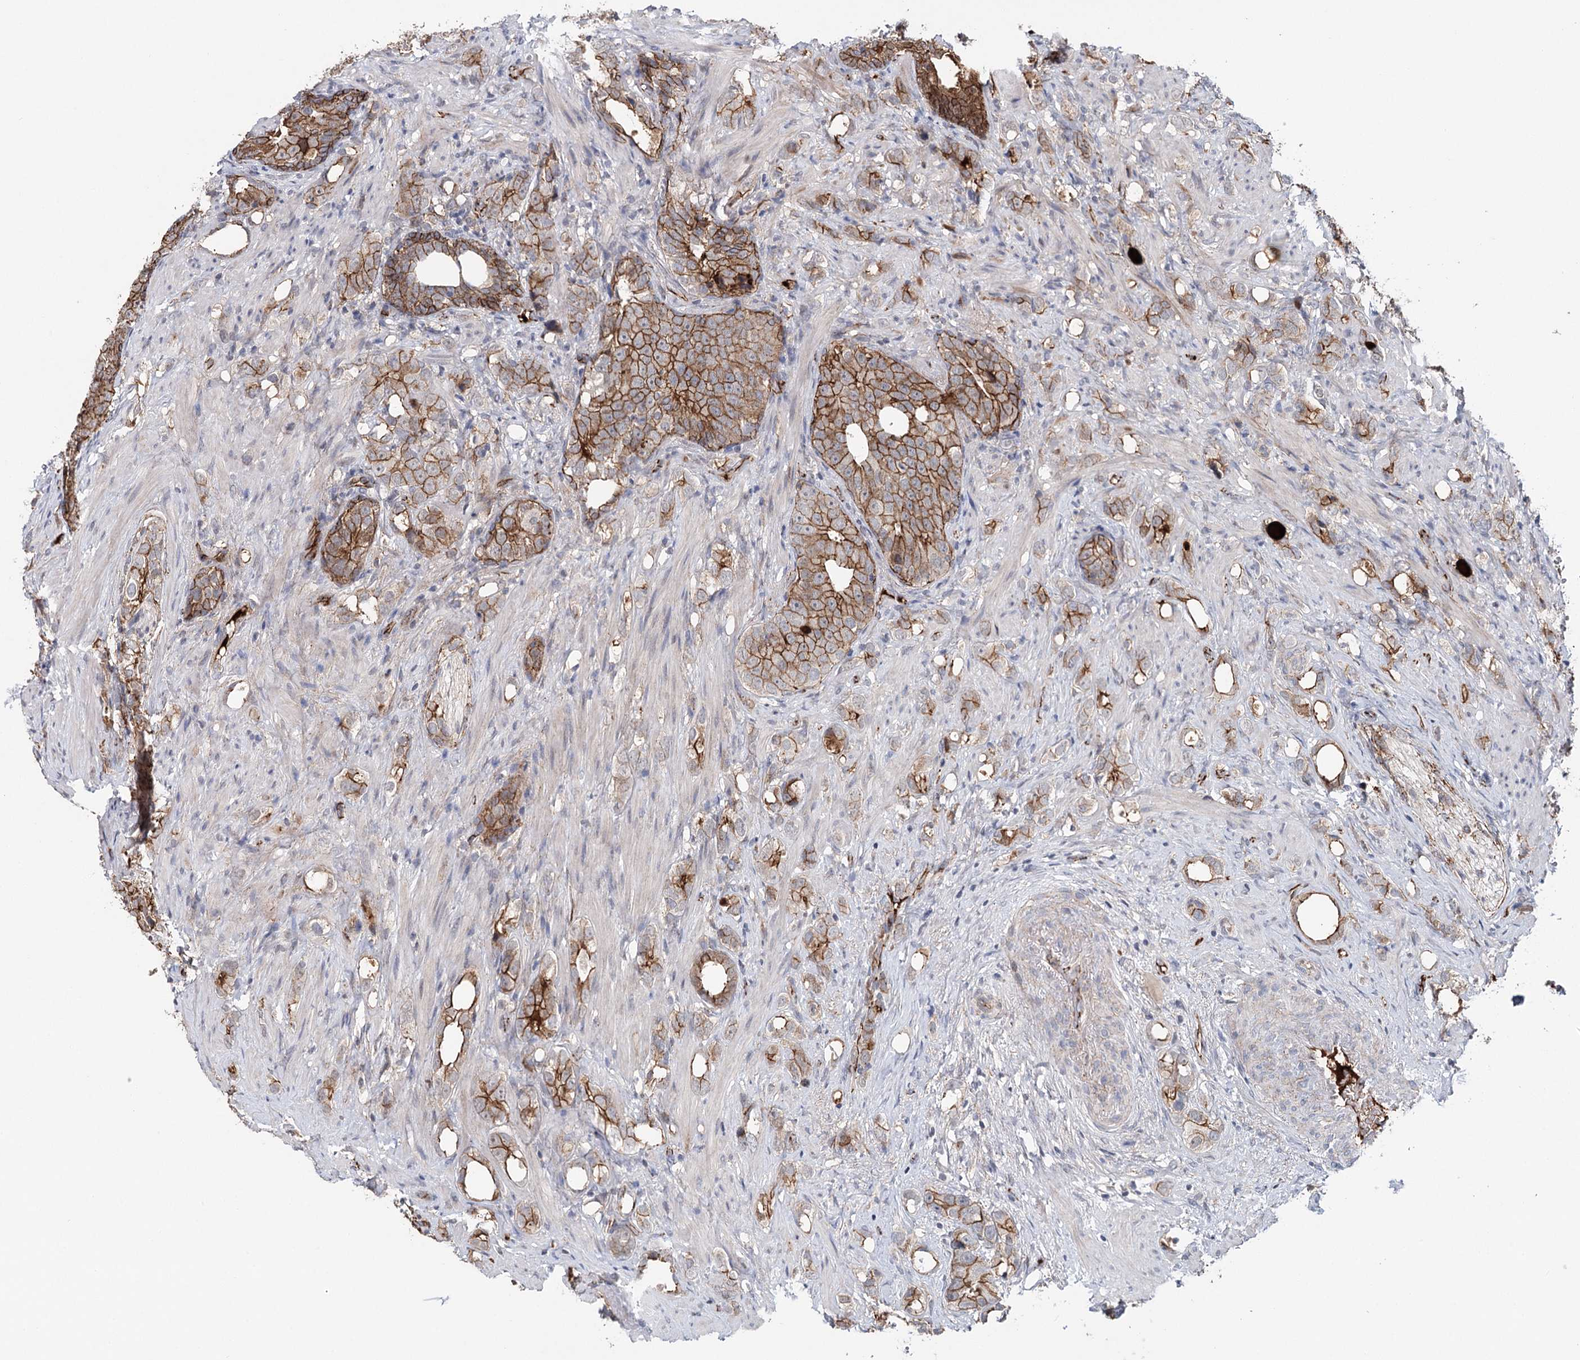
{"staining": {"intensity": "moderate", "quantity": ">75%", "location": "cytoplasmic/membranous"}, "tissue": "prostate cancer", "cell_type": "Tumor cells", "image_type": "cancer", "snomed": [{"axis": "morphology", "description": "Adenocarcinoma, High grade"}, {"axis": "topography", "description": "Prostate"}], "caption": "IHC photomicrograph of neoplastic tissue: prostate adenocarcinoma (high-grade) stained using IHC demonstrates medium levels of moderate protein expression localized specifically in the cytoplasmic/membranous of tumor cells, appearing as a cytoplasmic/membranous brown color.", "gene": "PKP4", "patient": {"sex": "male", "age": 63}}